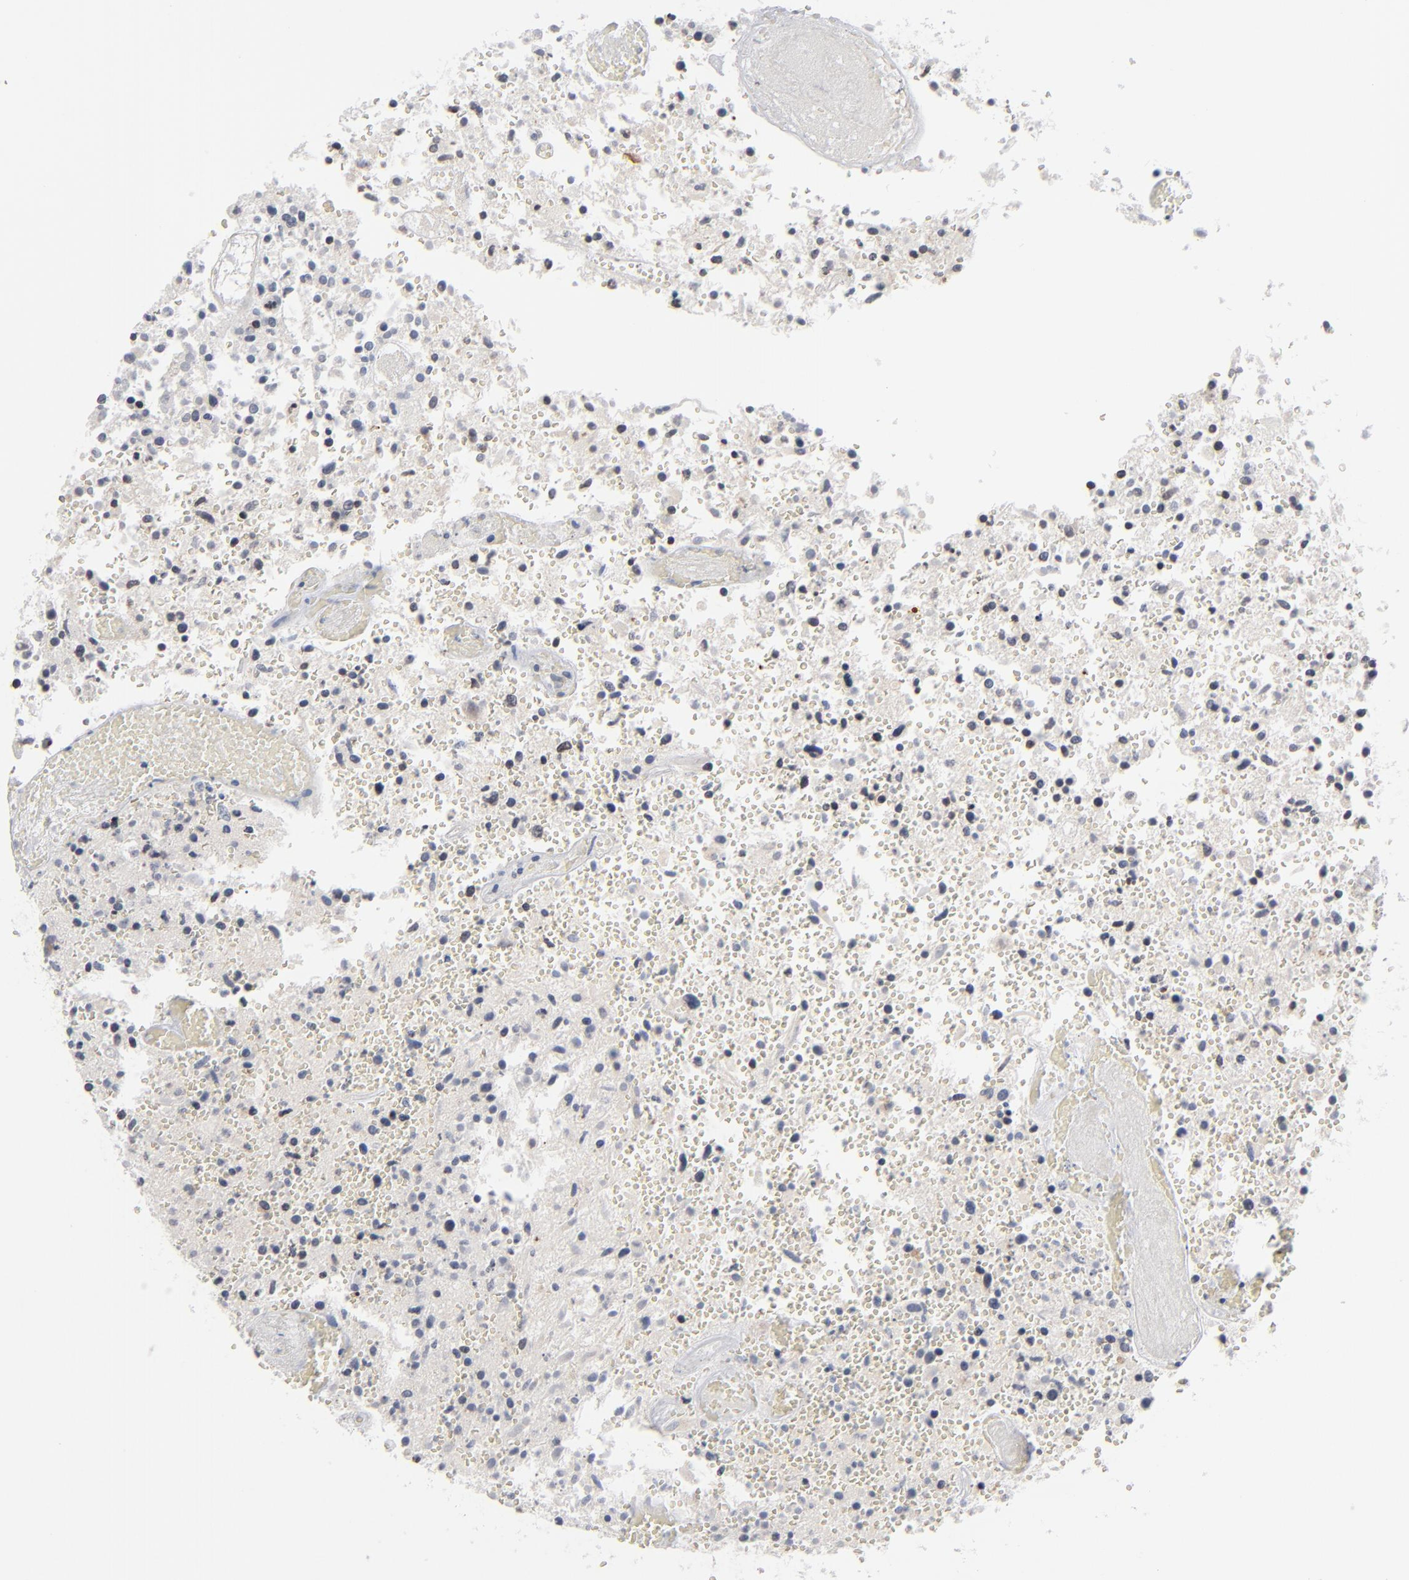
{"staining": {"intensity": "negative", "quantity": "none", "location": "none"}, "tissue": "glioma", "cell_type": "Tumor cells", "image_type": "cancer", "snomed": [{"axis": "morphology", "description": "Glioma, malignant, High grade"}, {"axis": "topography", "description": "Brain"}], "caption": "There is no significant expression in tumor cells of glioma. Nuclei are stained in blue.", "gene": "POF1B", "patient": {"sex": "male", "age": 72}}